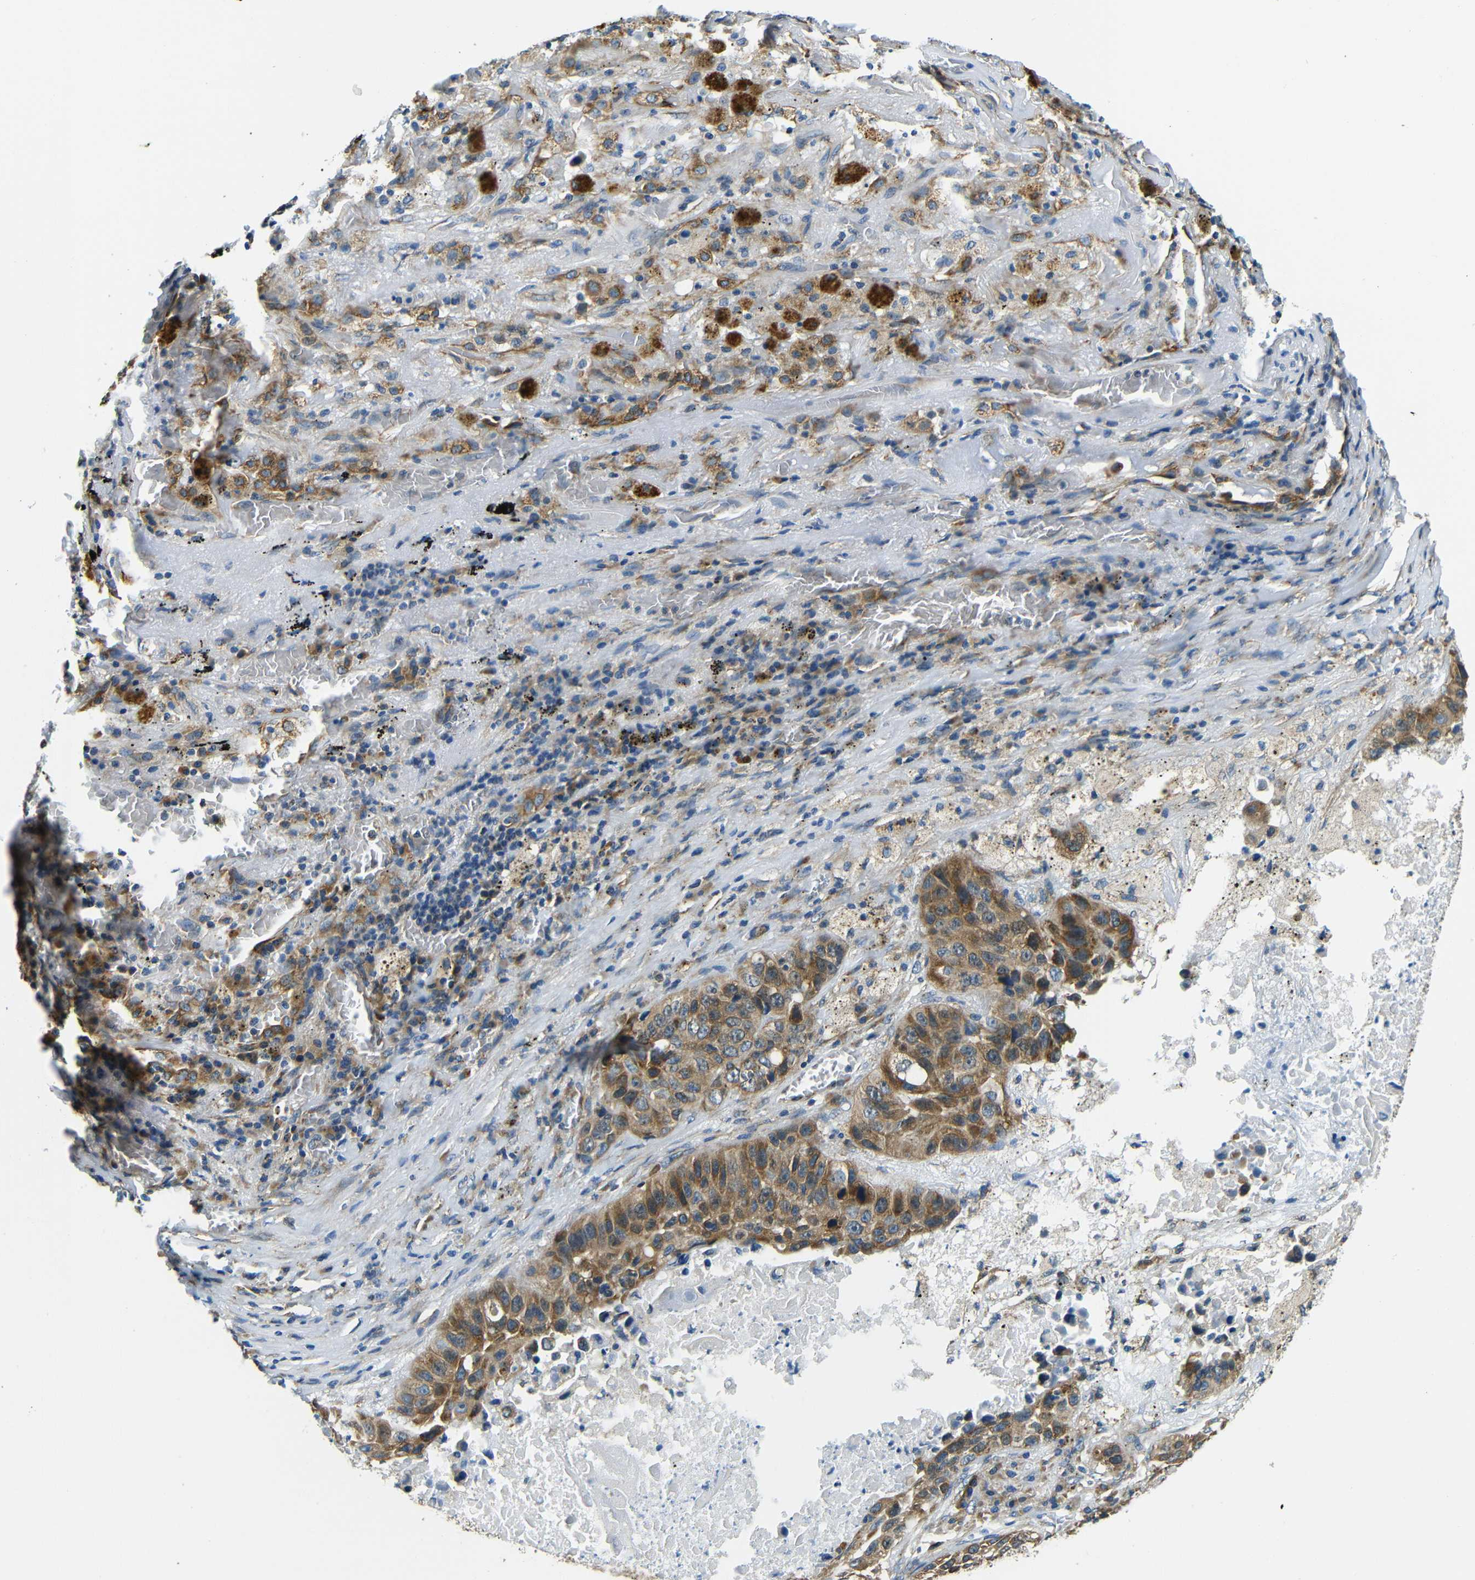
{"staining": {"intensity": "moderate", "quantity": ">75%", "location": "cytoplasmic/membranous"}, "tissue": "lung cancer", "cell_type": "Tumor cells", "image_type": "cancer", "snomed": [{"axis": "morphology", "description": "Squamous cell carcinoma, NOS"}, {"axis": "topography", "description": "Lung"}], "caption": "Lung cancer tissue shows moderate cytoplasmic/membranous staining in about >75% of tumor cells", "gene": "VAPB", "patient": {"sex": "male", "age": 57}}